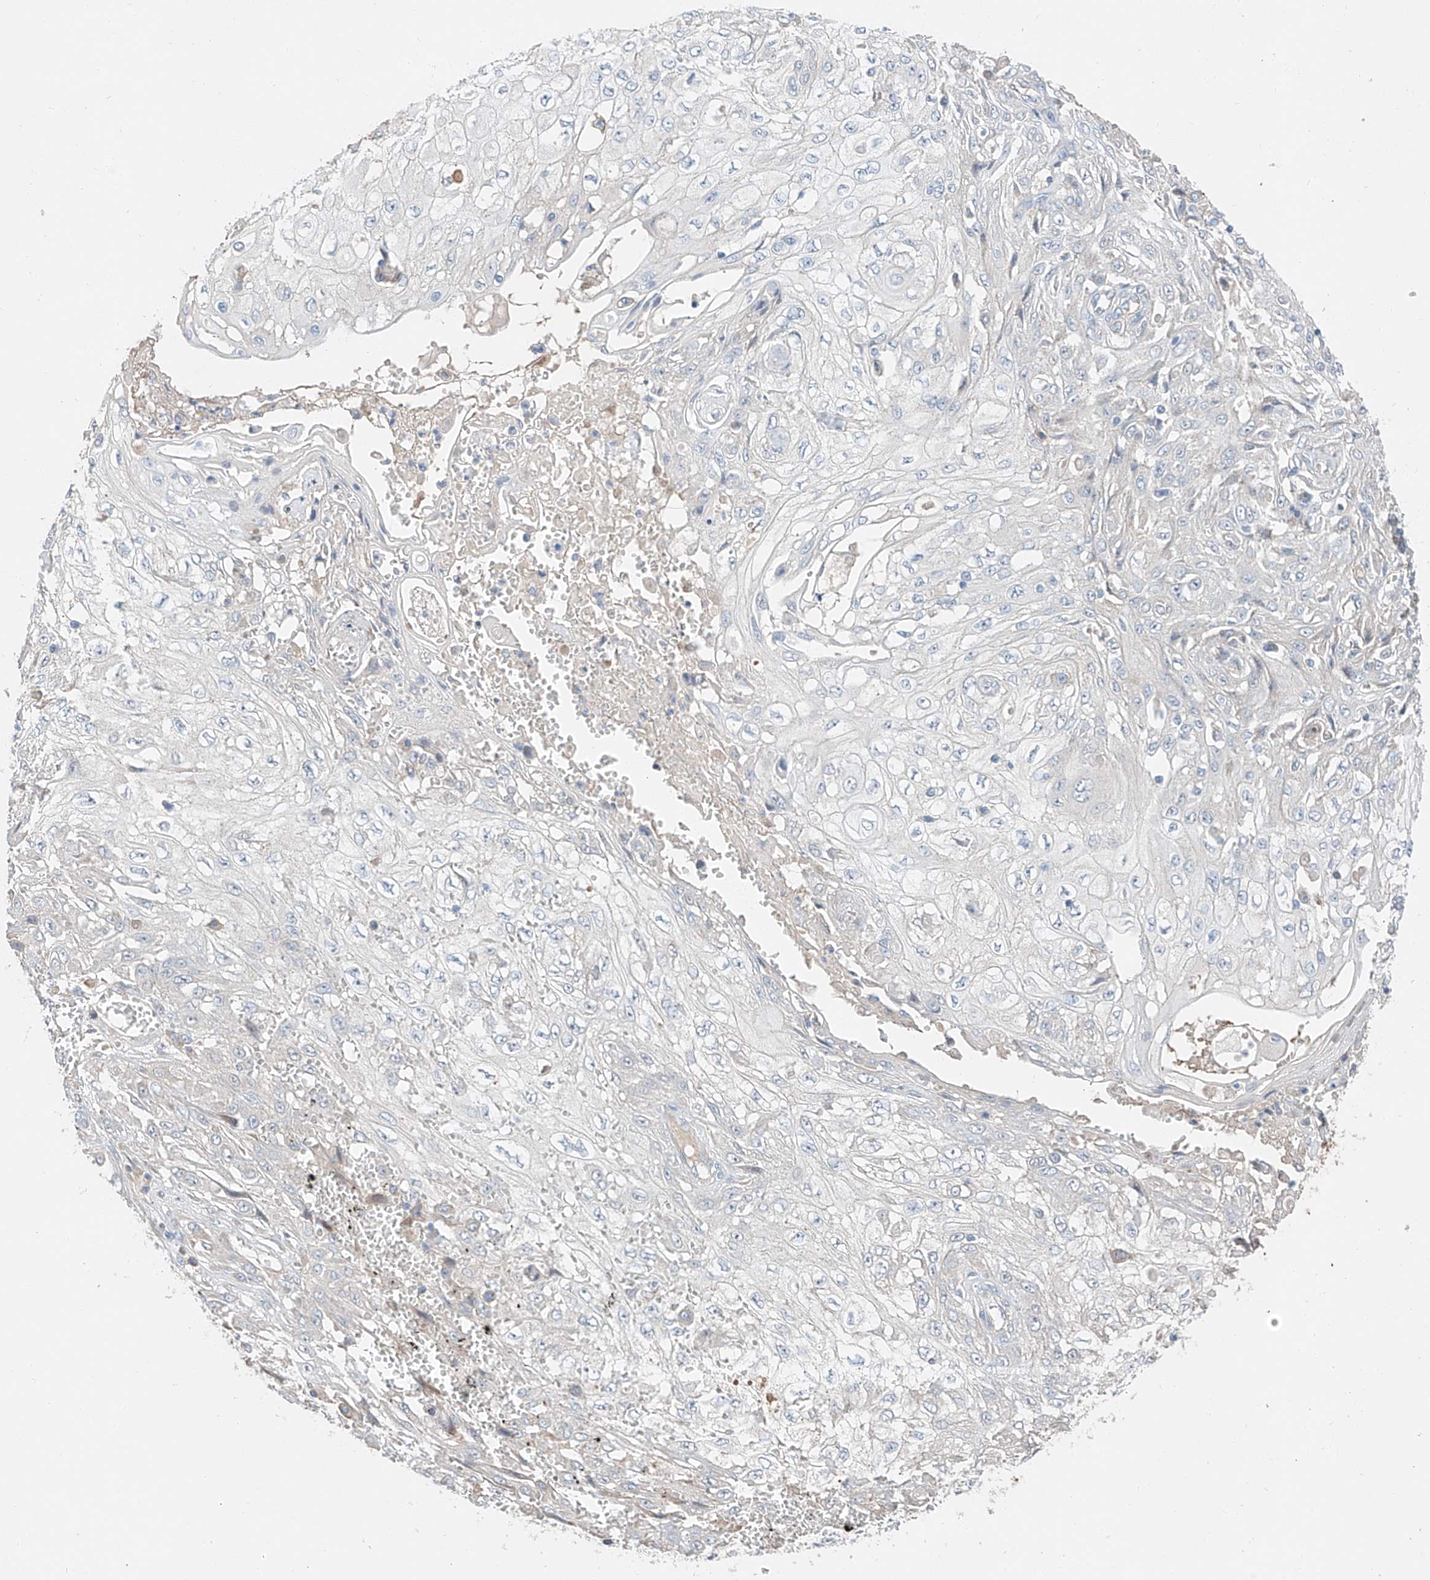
{"staining": {"intensity": "negative", "quantity": "none", "location": "none"}, "tissue": "skin cancer", "cell_type": "Tumor cells", "image_type": "cancer", "snomed": [{"axis": "morphology", "description": "Squamous cell carcinoma, NOS"}, {"axis": "morphology", "description": "Squamous cell carcinoma, metastatic, NOS"}, {"axis": "topography", "description": "Skin"}, {"axis": "topography", "description": "Lymph node"}], "caption": "This is a micrograph of immunohistochemistry (IHC) staining of skin cancer (squamous cell carcinoma), which shows no expression in tumor cells.", "gene": "RUSC1", "patient": {"sex": "male", "age": 75}}